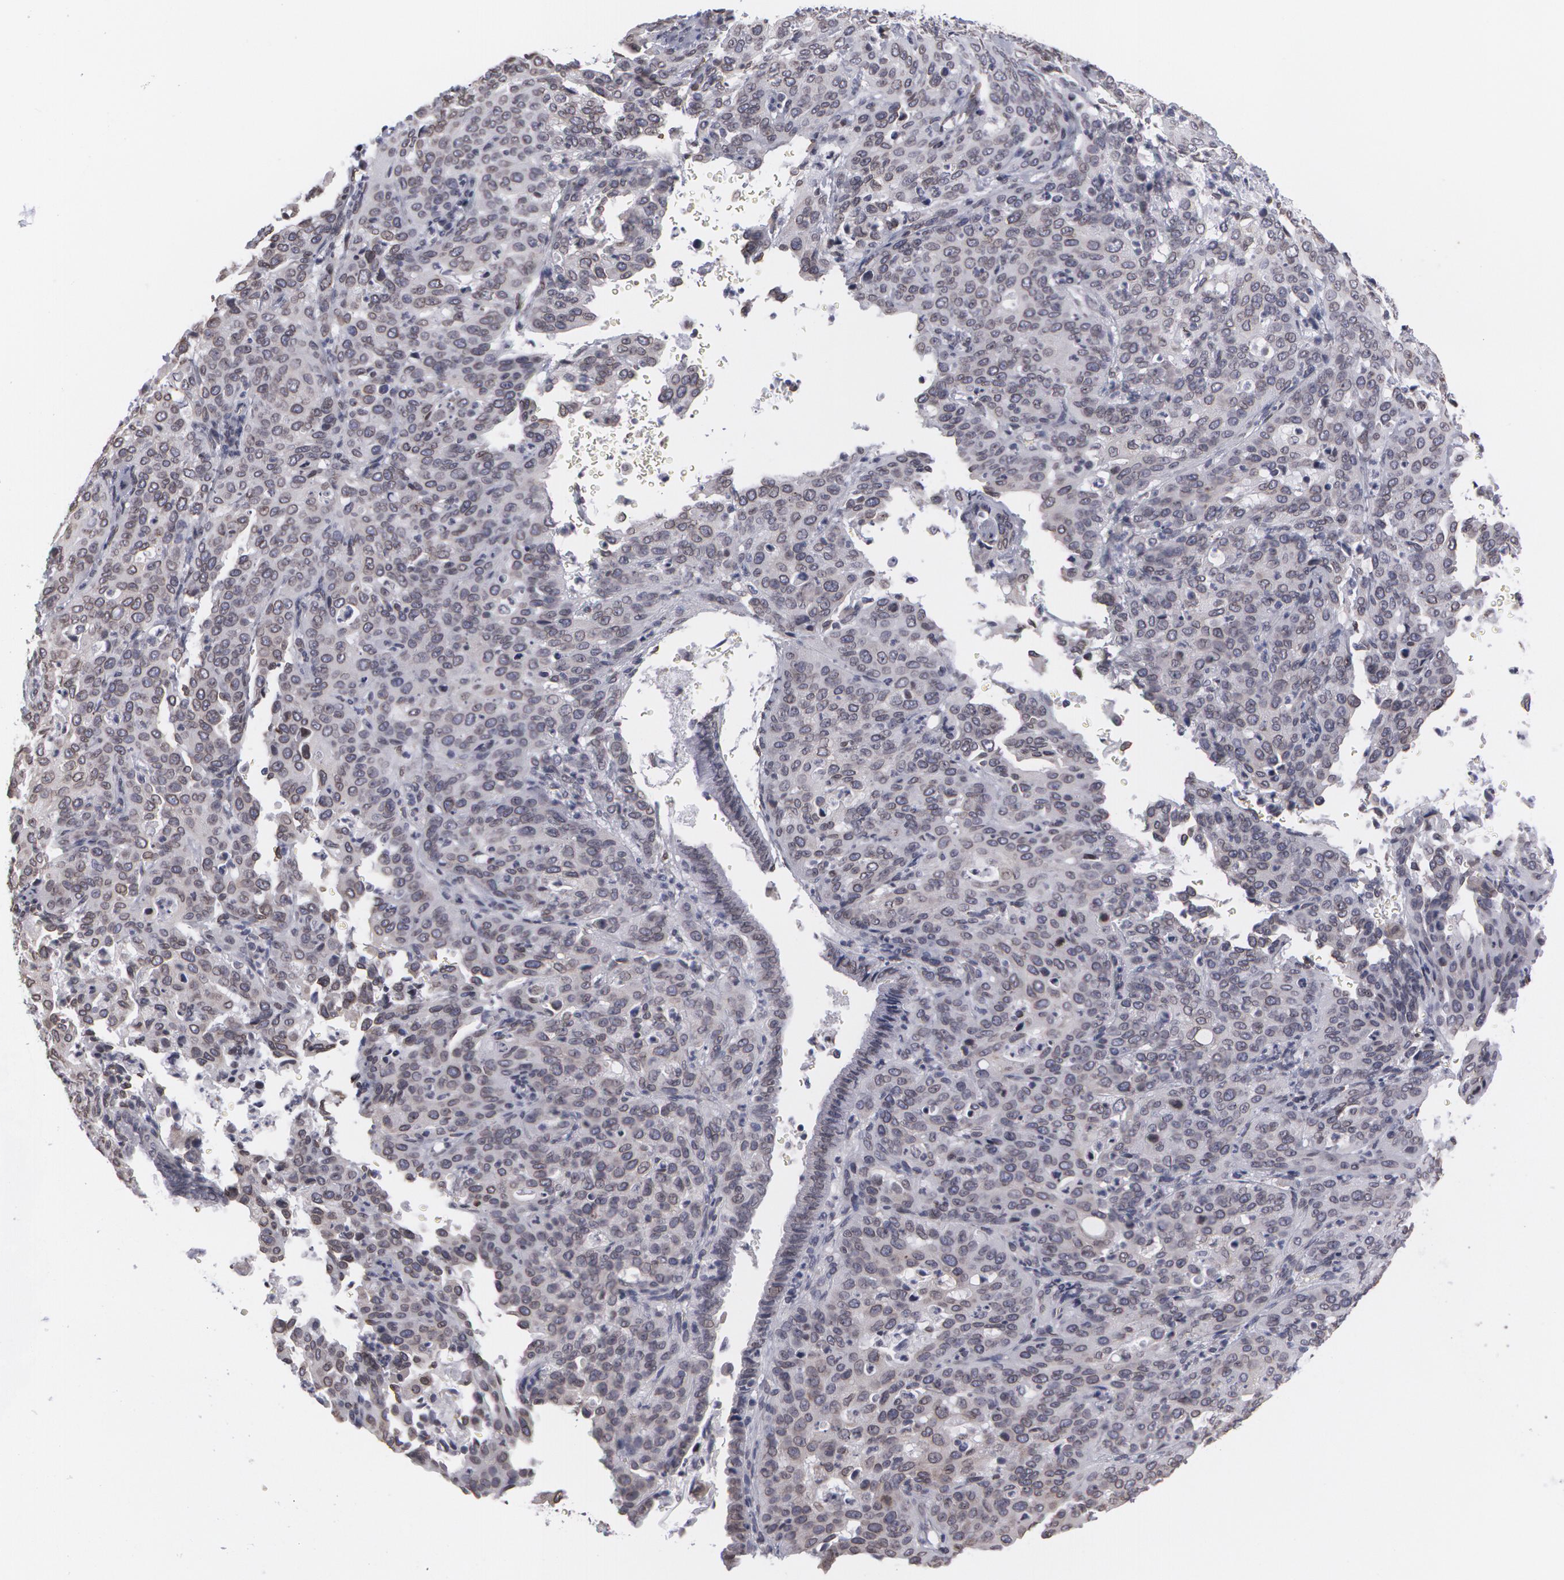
{"staining": {"intensity": "negative", "quantity": "none", "location": "none"}, "tissue": "cervical cancer", "cell_type": "Tumor cells", "image_type": "cancer", "snomed": [{"axis": "morphology", "description": "Squamous cell carcinoma, NOS"}, {"axis": "topography", "description": "Cervix"}], "caption": "Immunohistochemical staining of human cervical squamous cell carcinoma shows no significant positivity in tumor cells.", "gene": "EMD", "patient": {"sex": "female", "age": 41}}